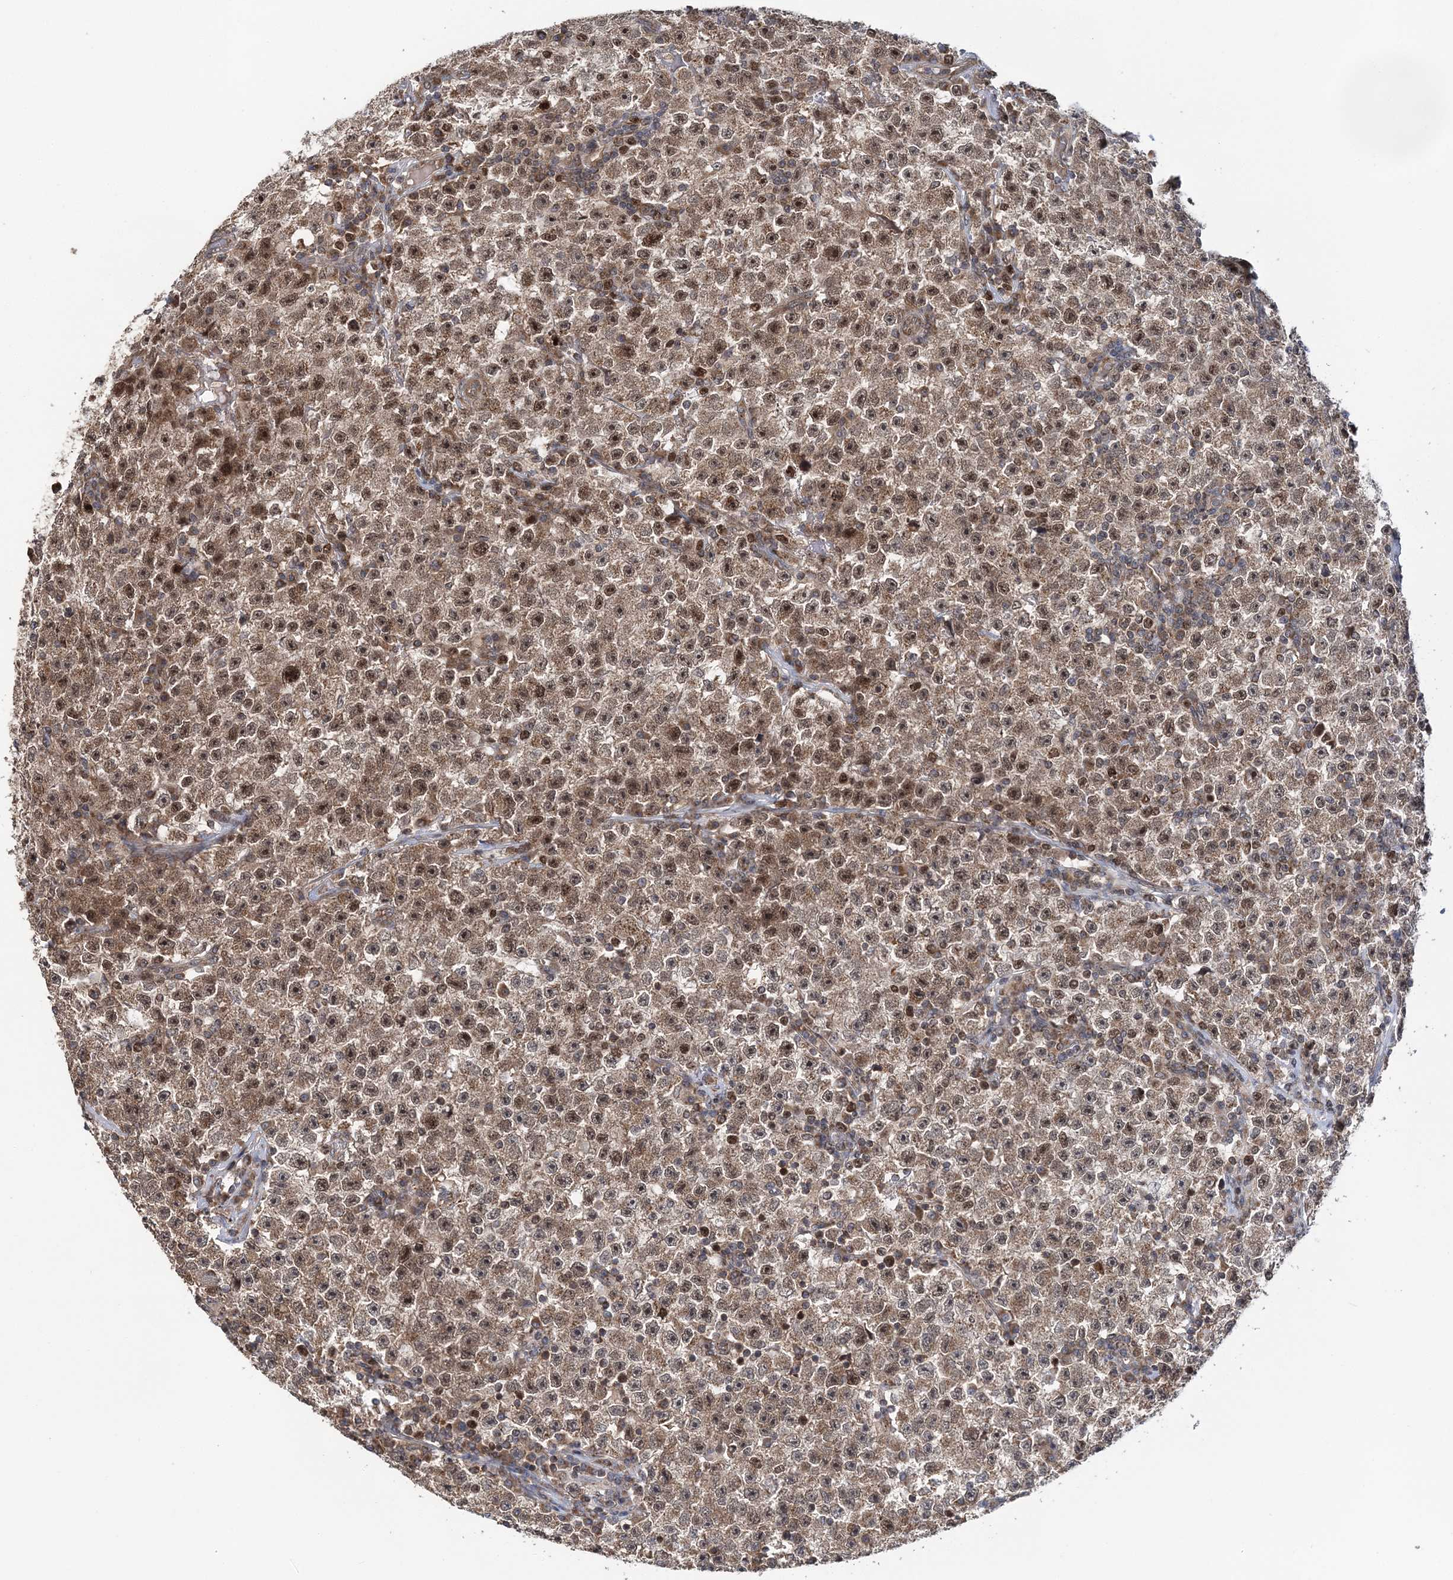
{"staining": {"intensity": "moderate", "quantity": ">75%", "location": "cytoplasmic/membranous,nuclear"}, "tissue": "testis cancer", "cell_type": "Tumor cells", "image_type": "cancer", "snomed": [{"axis": "morphology", "description": "Seminoma, NOS"}, {"axis": "topography", "description": "Testis"}], "caption": "Protein analysis of testis cancer (seminoma) tissue exhibits moderate cytoplasmic/membranous and nuclear expression in approximately >75% of tumor cells.", "gene": "KIF4A", "patient": {"sex": "male", "age": 22}}